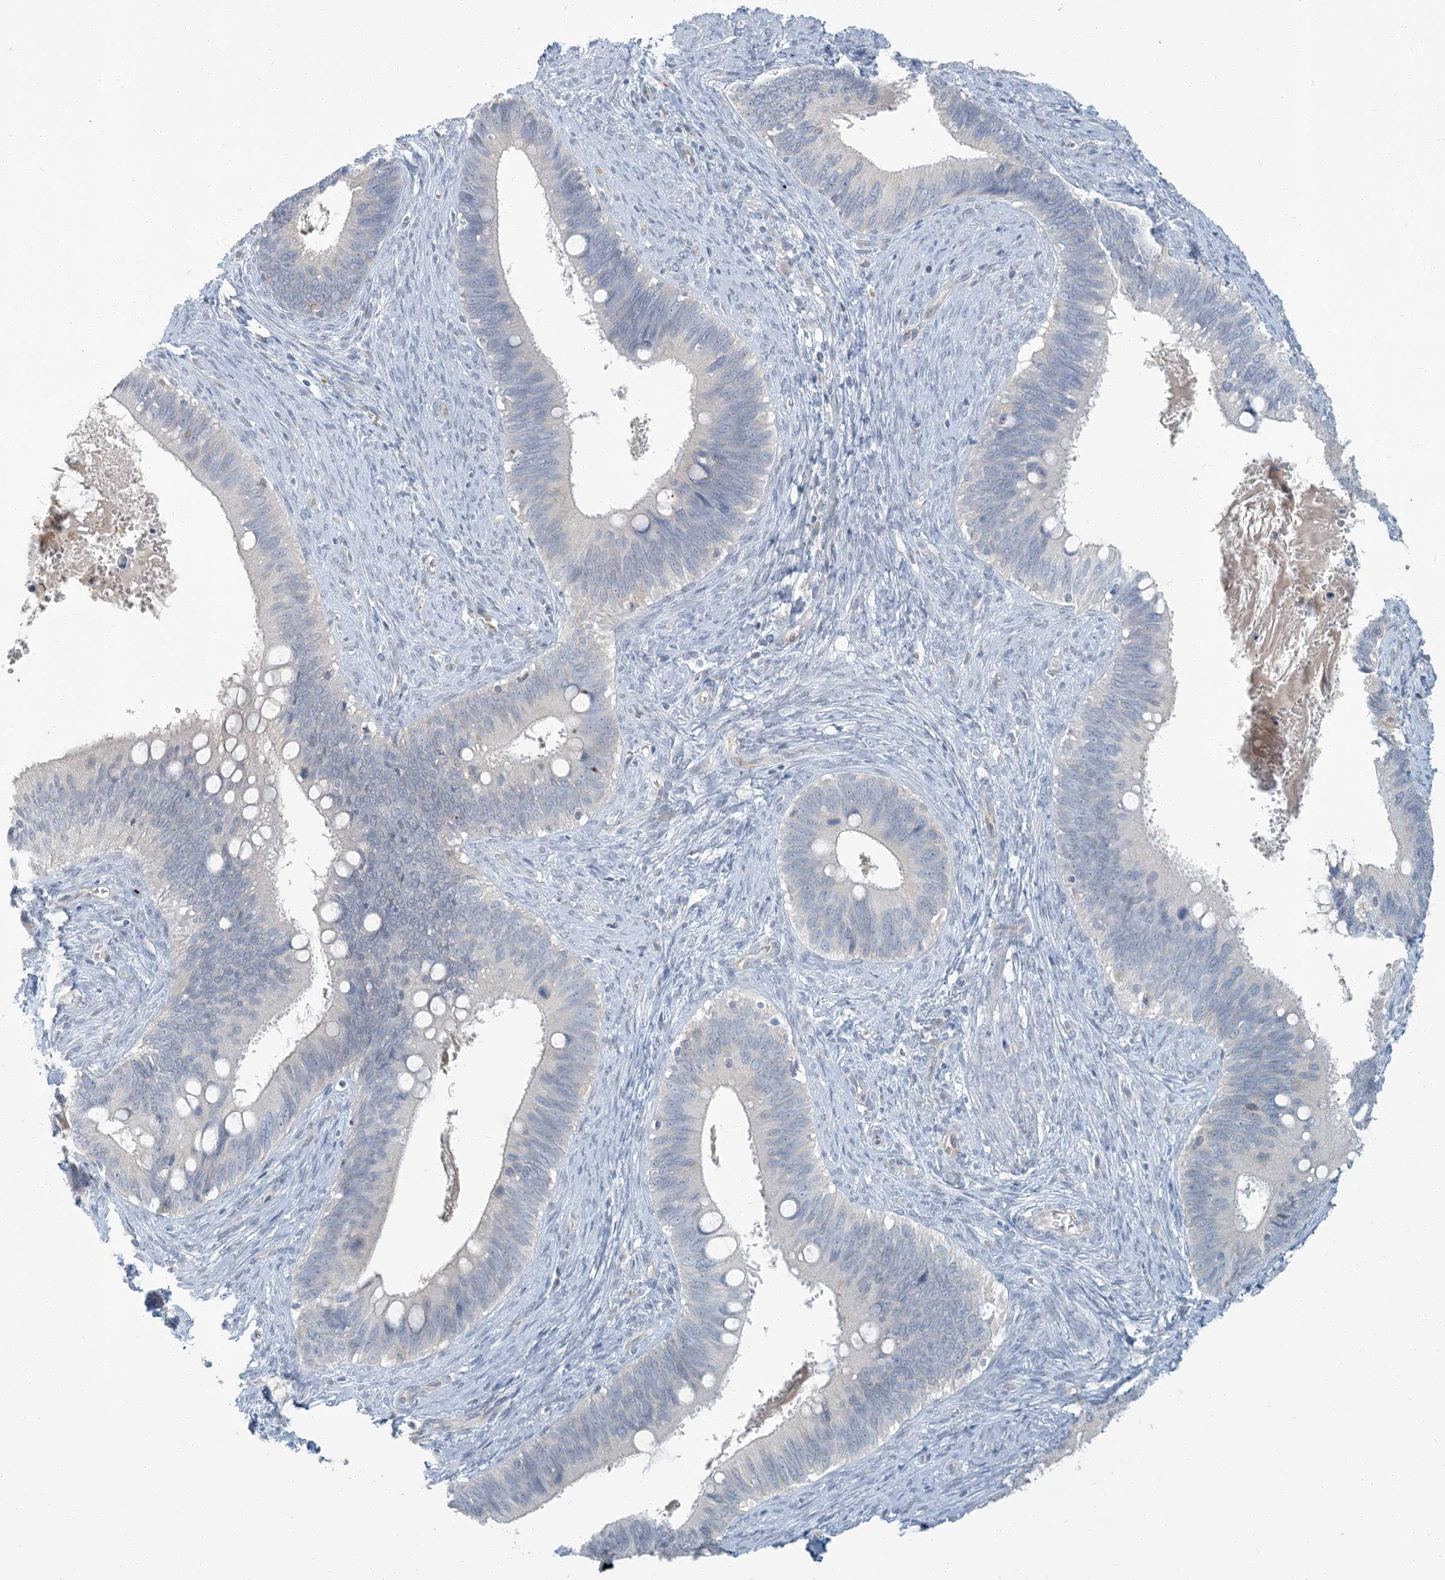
{"staining": {"intensity": "negative", "quantity": "none", "location": "none"}, "tissue": "cervical cancer", "cell_type": "Tumor cells", "image_type": "cancer", "snomed": [{"axis": "morphology", "description": "Adenocarcinoma, NOS"}, {"axis": "topography", "description": "Cervix"}], "caption": "Immunohistochemistry histopathology image of neoplastic tissue: human cervical adenocarcinoma stained with DAB demonstrates no significant protein expression in tumor cells.", "gene": "EPHA4", "patient": {"sex": "female", "age": 42}}